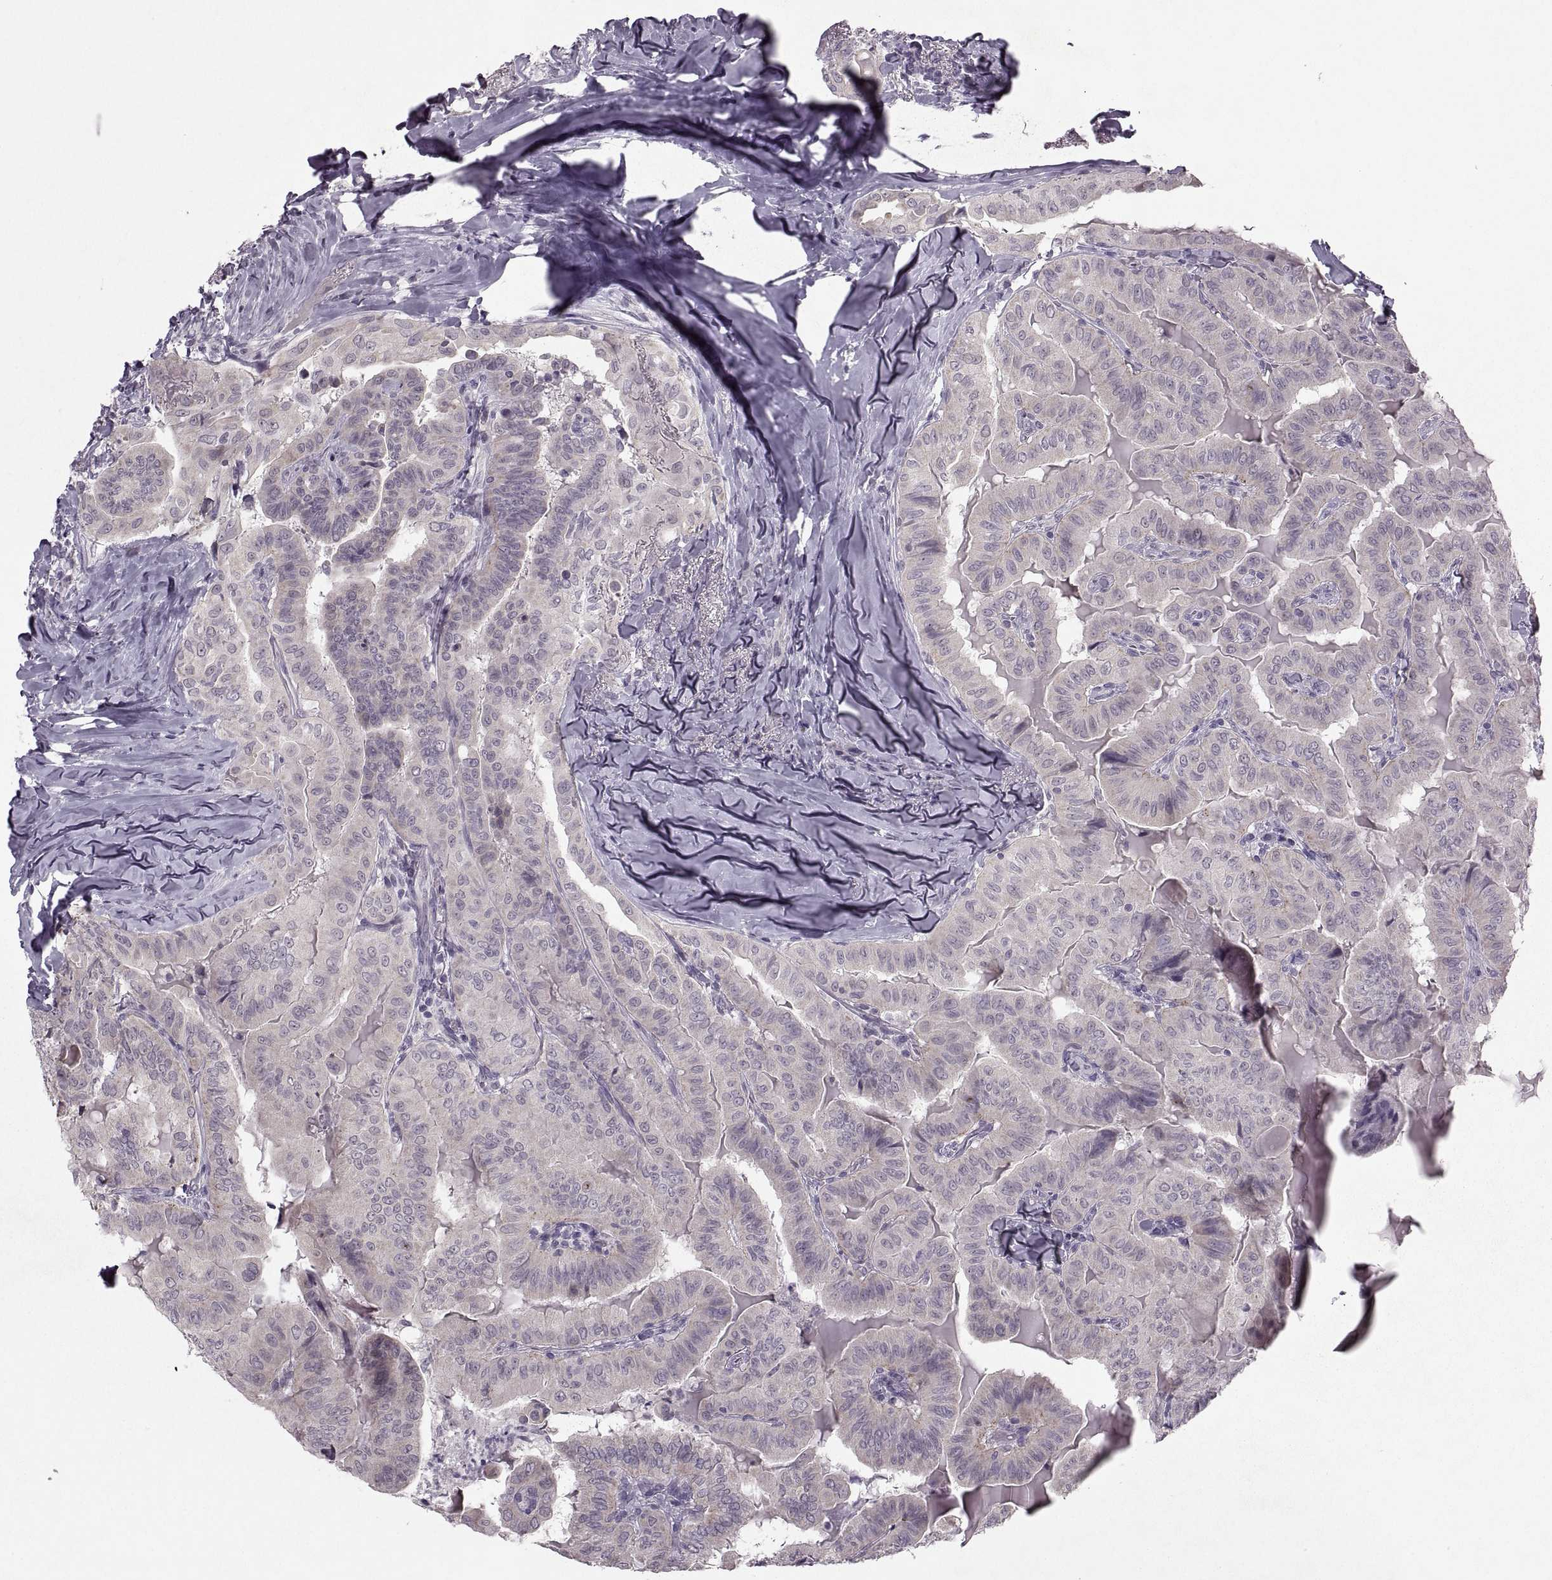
{"staining": {"intensity": "negative", "quantity": "none", "location": "none"}, "tissue": "thyroid cancer", "cell_type": "Tumor cells", "image_type": "cancer", "snomed": [{"axis": "morphology", "description": "Papillary adenocarcinoma, NOS"}, {"axis": "topography", "description": "Thyroid gland"}], "caption": "Immunohistochemistry image of thyroid cancer stained for a protein (brown), which demonstrates no expression in tumor cells.", "gene": "MGAT4D", "patient": {"sex": "female", "age": 68}}